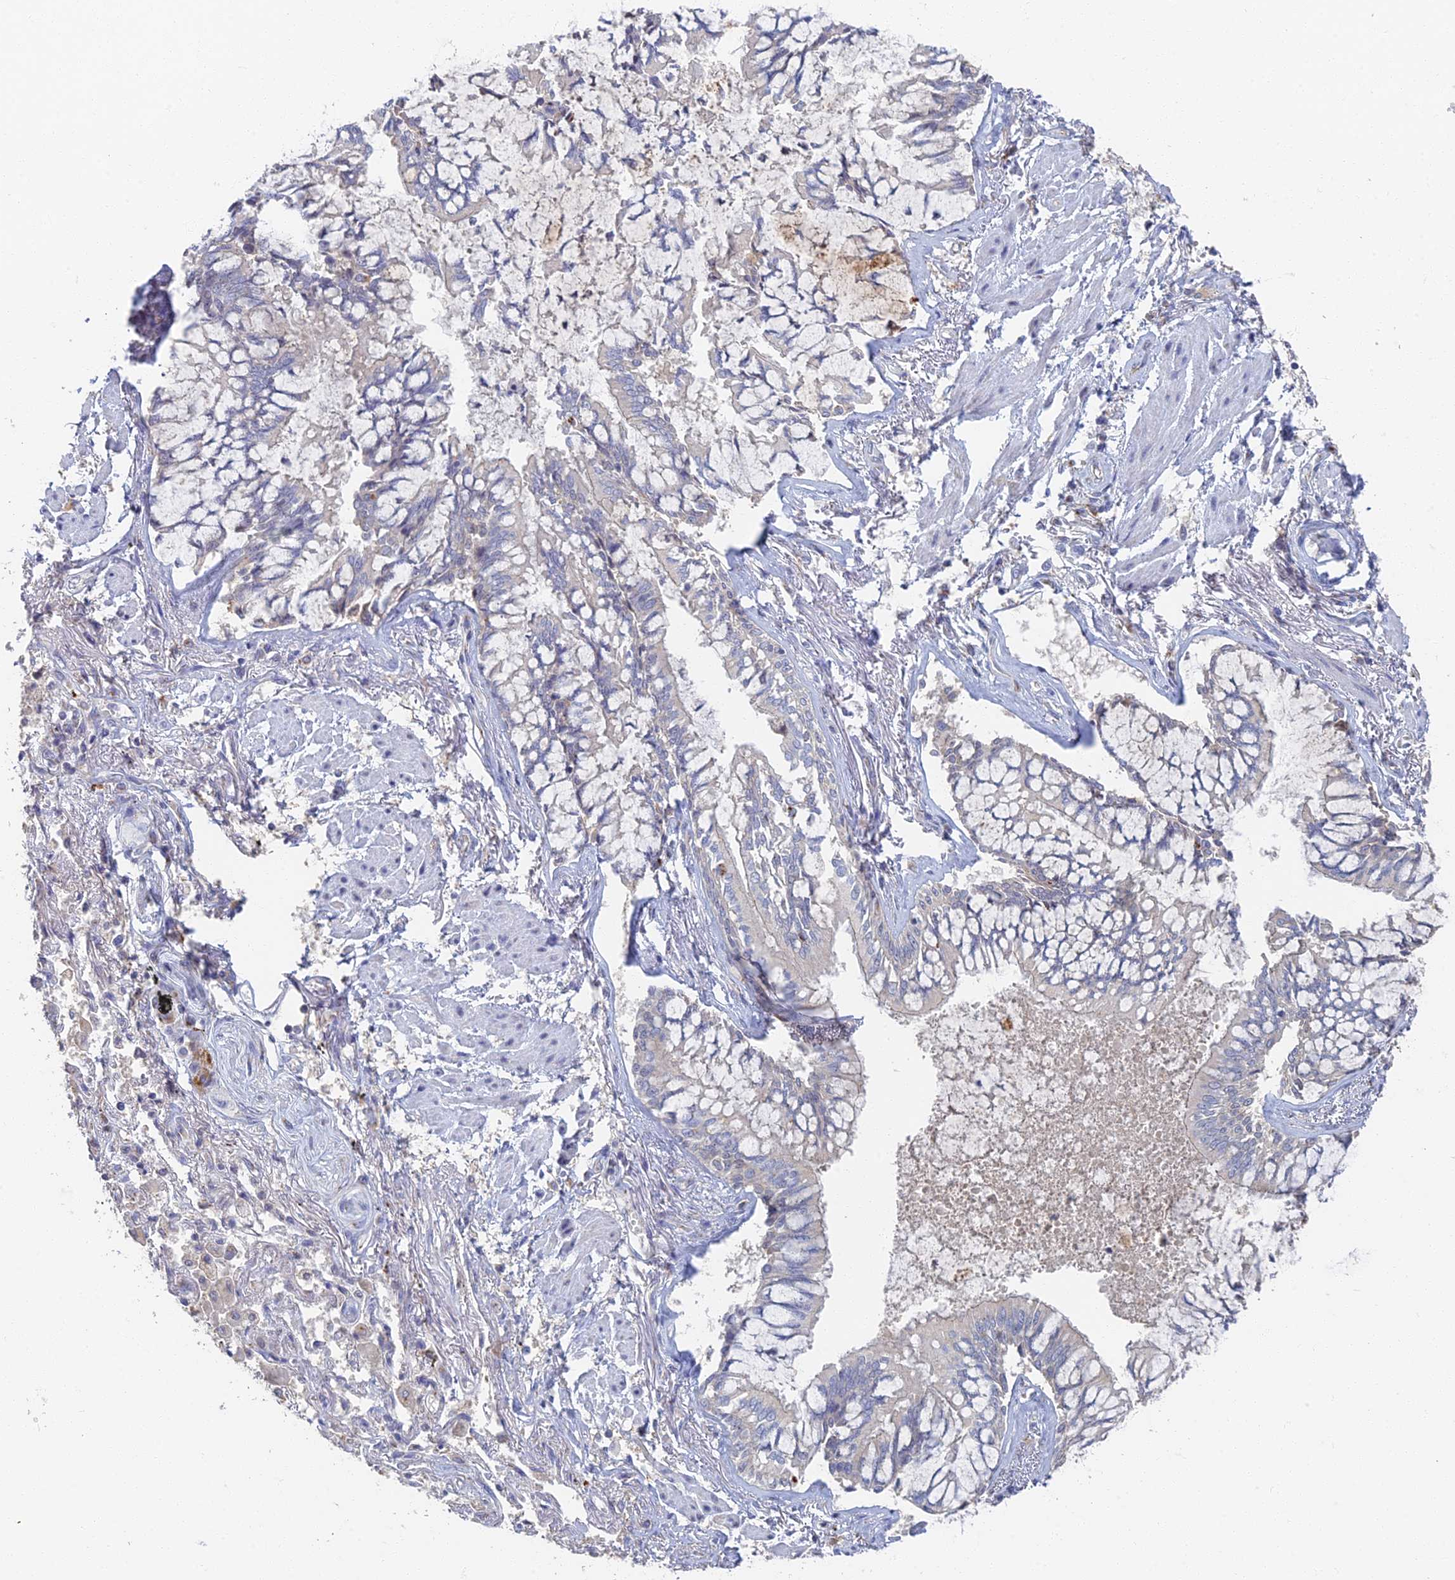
{"staining": {"intensity": "negative", "quantity": "none", "location": "none"}, "tissue": "lung cancer", "cell_type": "Tumor cells", "image_type": "cancer", "snomed": [{"axis": "morphology", "description": "Adenocarcinoma, NOS"}, {"axis": "topography", "description": "Lung"}], "caption": "Micrograph shows no protein expression in tumor cells of lung adenocarcinoma tissue. The staining is performed using DAB (3,3'-diaminobenzidine) brown chromogen with nuclei counter-stained in using hematoxylin.", "gene": "GPATCH1", "patient": {"sex": "male", "age": 67}}